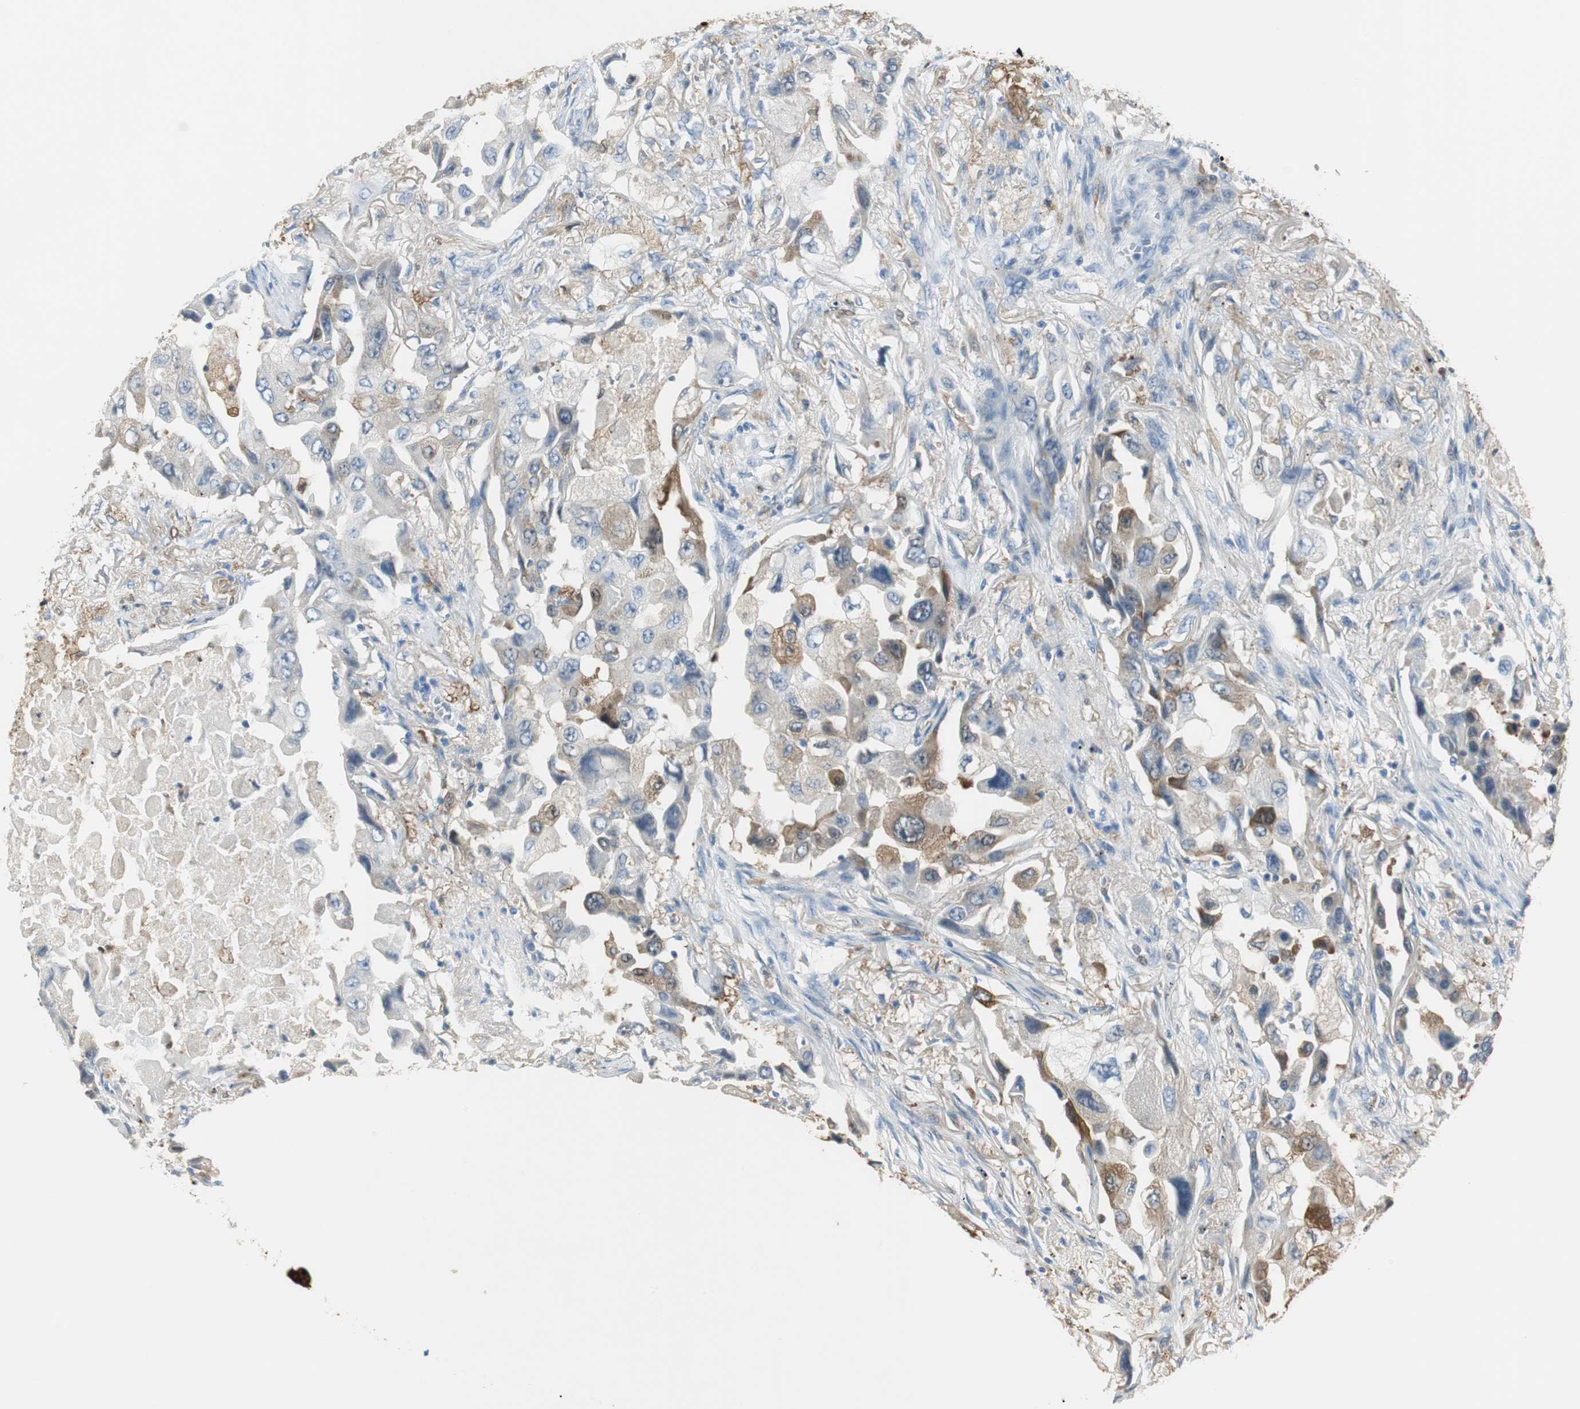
{"staining": {"intensity": "moderate", "quantity": "25%-75%", "location": "cytoplasmic/membranous"}, "tissue": "lung cancer", "cell_type": "Tumor cells", "image_type": "cancer", "snomed": [{"axis": "morphology", "description": "Adenocarcinoma, NOS"}, {"axis": "topography", "description": "Lung"}], "caption": "About 25%-75% of tumor cells in adenocarcinoma (lung) show moderate cytoplasmic/membranous protein expression as visualized by brown immunohistochemical staining.", "gene": "FBP1", "patient": {"sex": "female", "age": 65}}